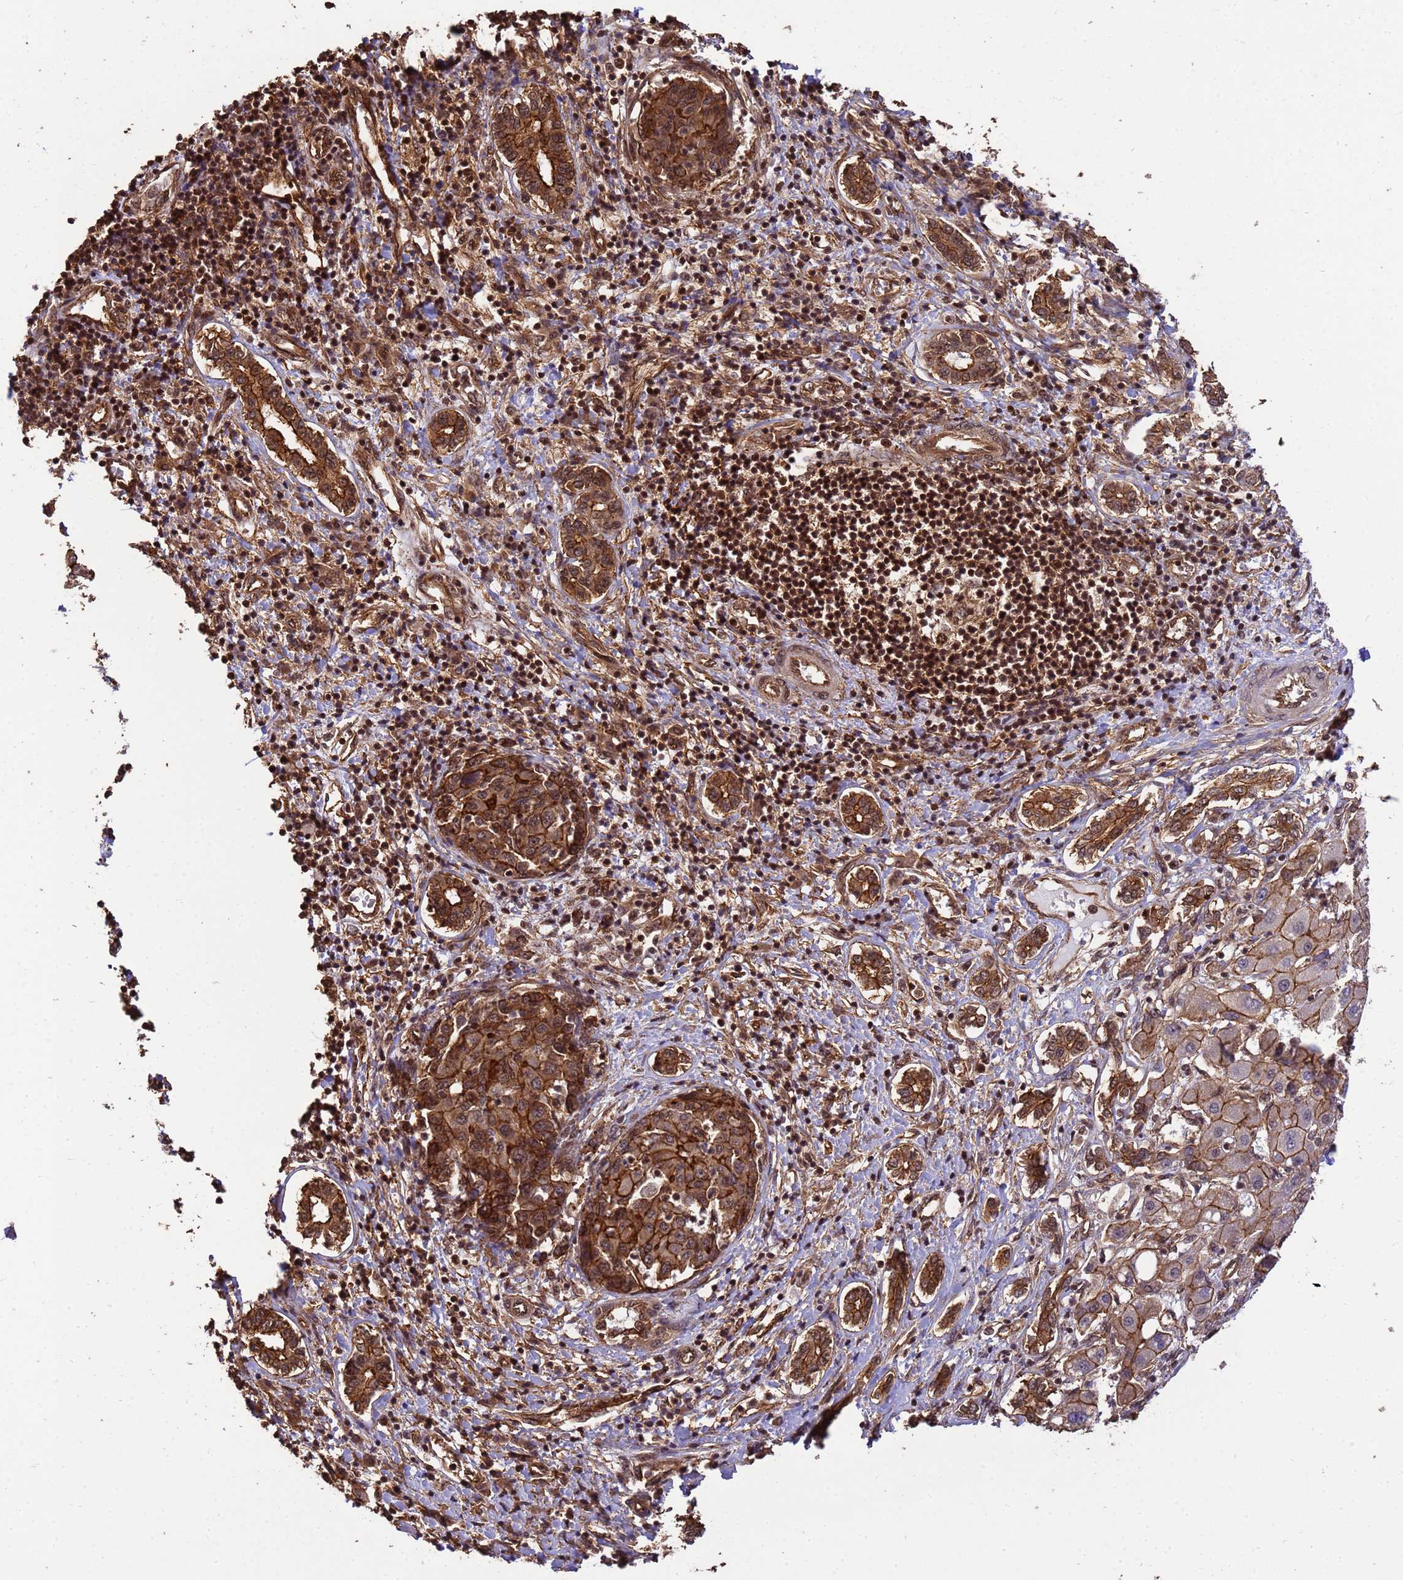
{"staining": {"intensity": "strong", "quantity": ">75%", "location": "cytoplasmic/membranous,nuclear"}, "tissue": "liver cancer", "cell_type": "Tumor cells", "image_type": "cancer", "snomed": [{"axis": "morphology", "description": "Carcinoma, Hepatocellular, NOS"}, {"axis": "topography", "description": "Liver"}], "caption": "The photomicrograph reveals immunohistochemical staining of liver cancer (hepatocellular carcinoma). There is strong cytoplasmic/membranous and nuclear staining is seen in about >75% of tumor cells. (IHC, brightfield microscopy, high magnification).", "gene": "SYF2", "patient": {"sex": "male", "age": 65}}